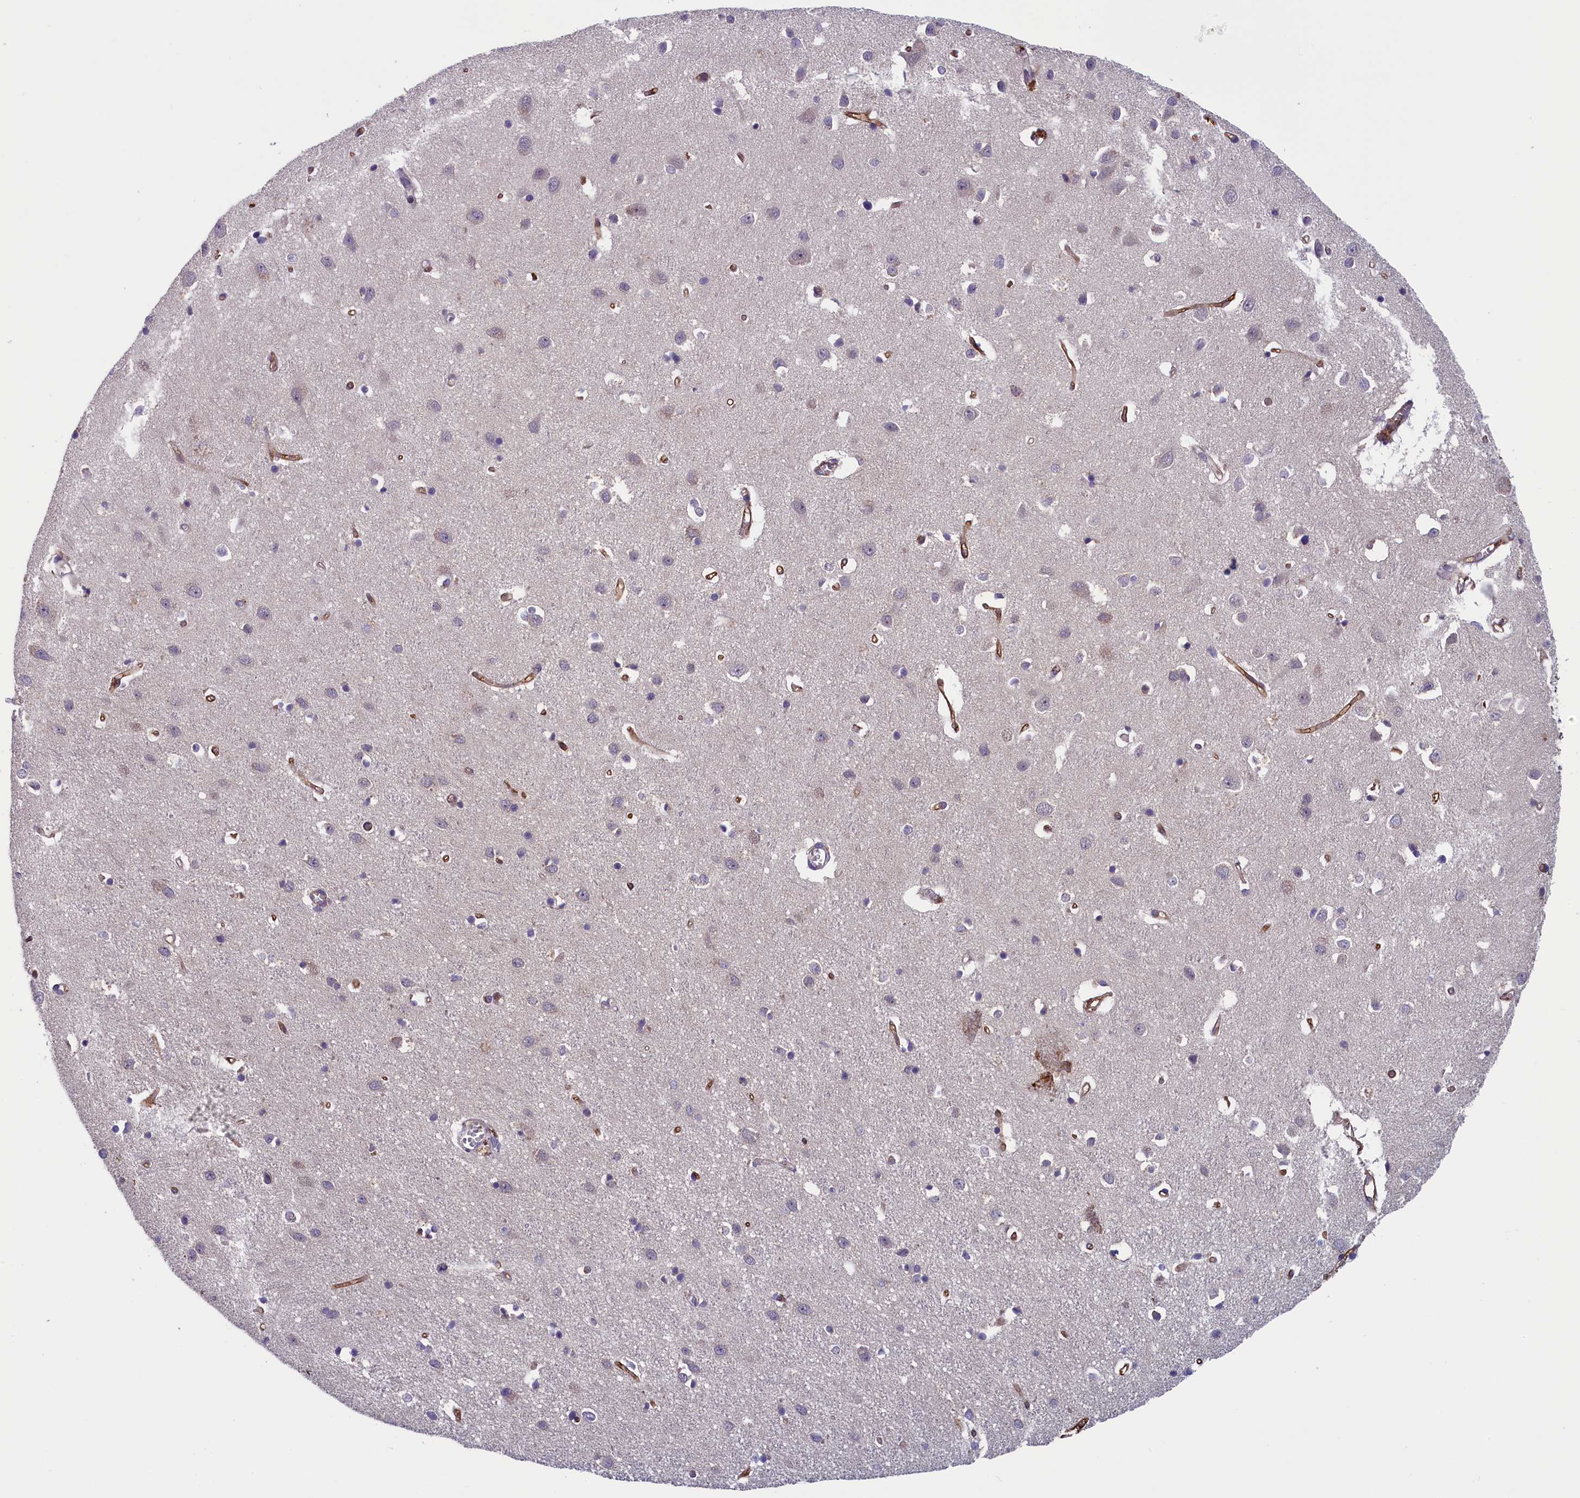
{"staining": {"intensity": "moderate", "quantity": ">75%", "location": "cytoplasmic/membranous"}, "tissue": "cerebral cortex", "cell_type": "Endothelial cells", "image_type": "normal", "snomed": [{"axis": "morphology", "description": "Normal tissue, NOS"}, {"axis": "topography", "description": "Cerebral cortex"}], "caption": "Endothelial cells display moderate cytoplasmic/membranous expression in approximately >75% of cells in unremarkable cerebral cortex. Using DAB (brown) and hematoxylin (blue) stains, captured at high magnification using brightfield microscopy.", "gene": "ANKRD39", "patient": {"sex": "female", "age": 64}}